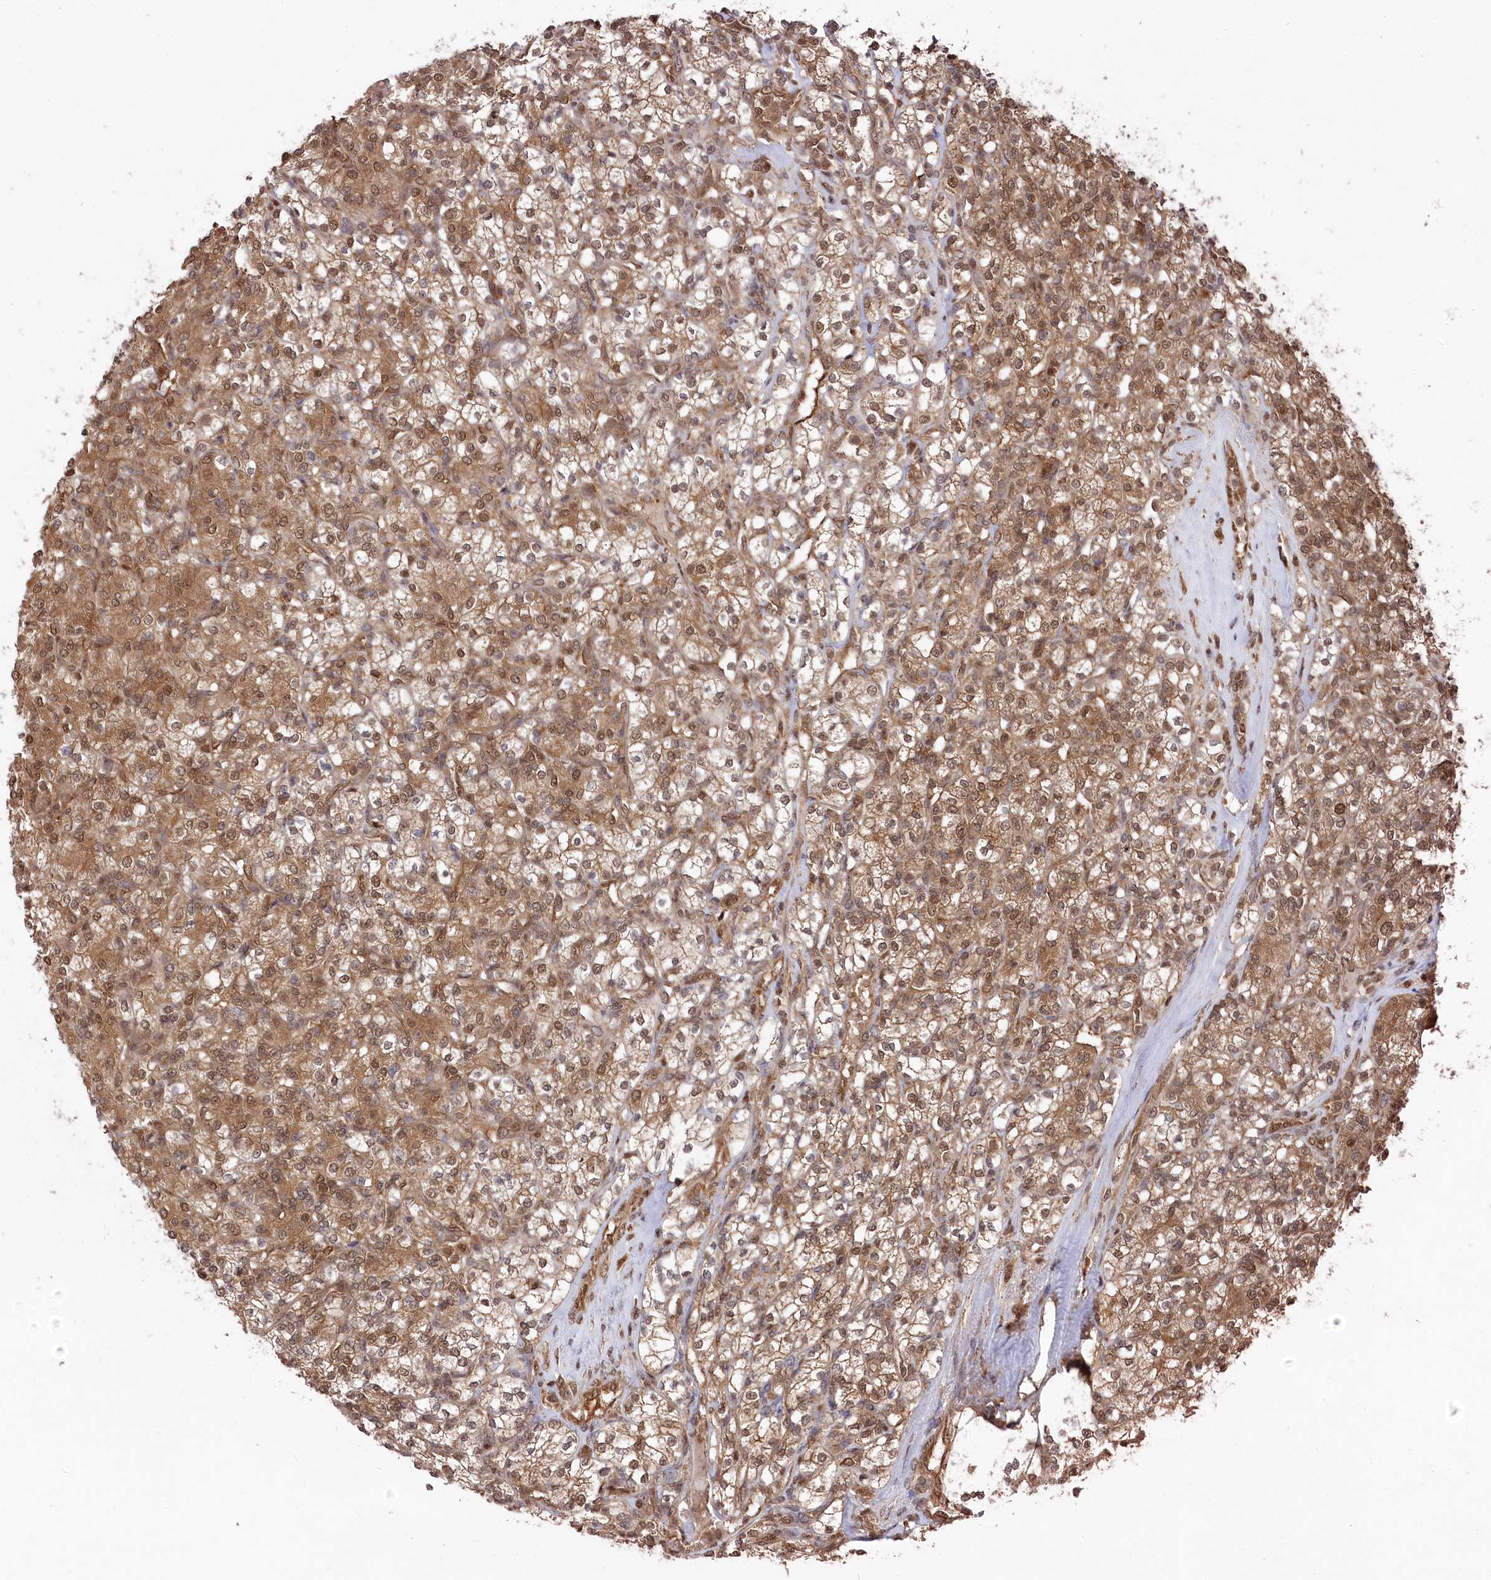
{"staining": {"intensity": "moderate", "quantity": ">75%", "location": "cytoplasmic/membranous,nuclear"}, "tissue": "renal cancer", "cell_type": "Tumor cells", "image_type": "cancer", "snomed": [{"axis": "morphology", "description": "Adenocarcinoma, NOS"}, {"axis": "topography", "description": "Kidney"}], "caption": "Tumor cells demonstrate medium levels of moderate cytoplasmic/membranous and nuclear expression in approximately >75% of cells in human renal adenocarcinoma.", "gene": "PSMA1", "patient": {"sex": "male", "age": 77}}